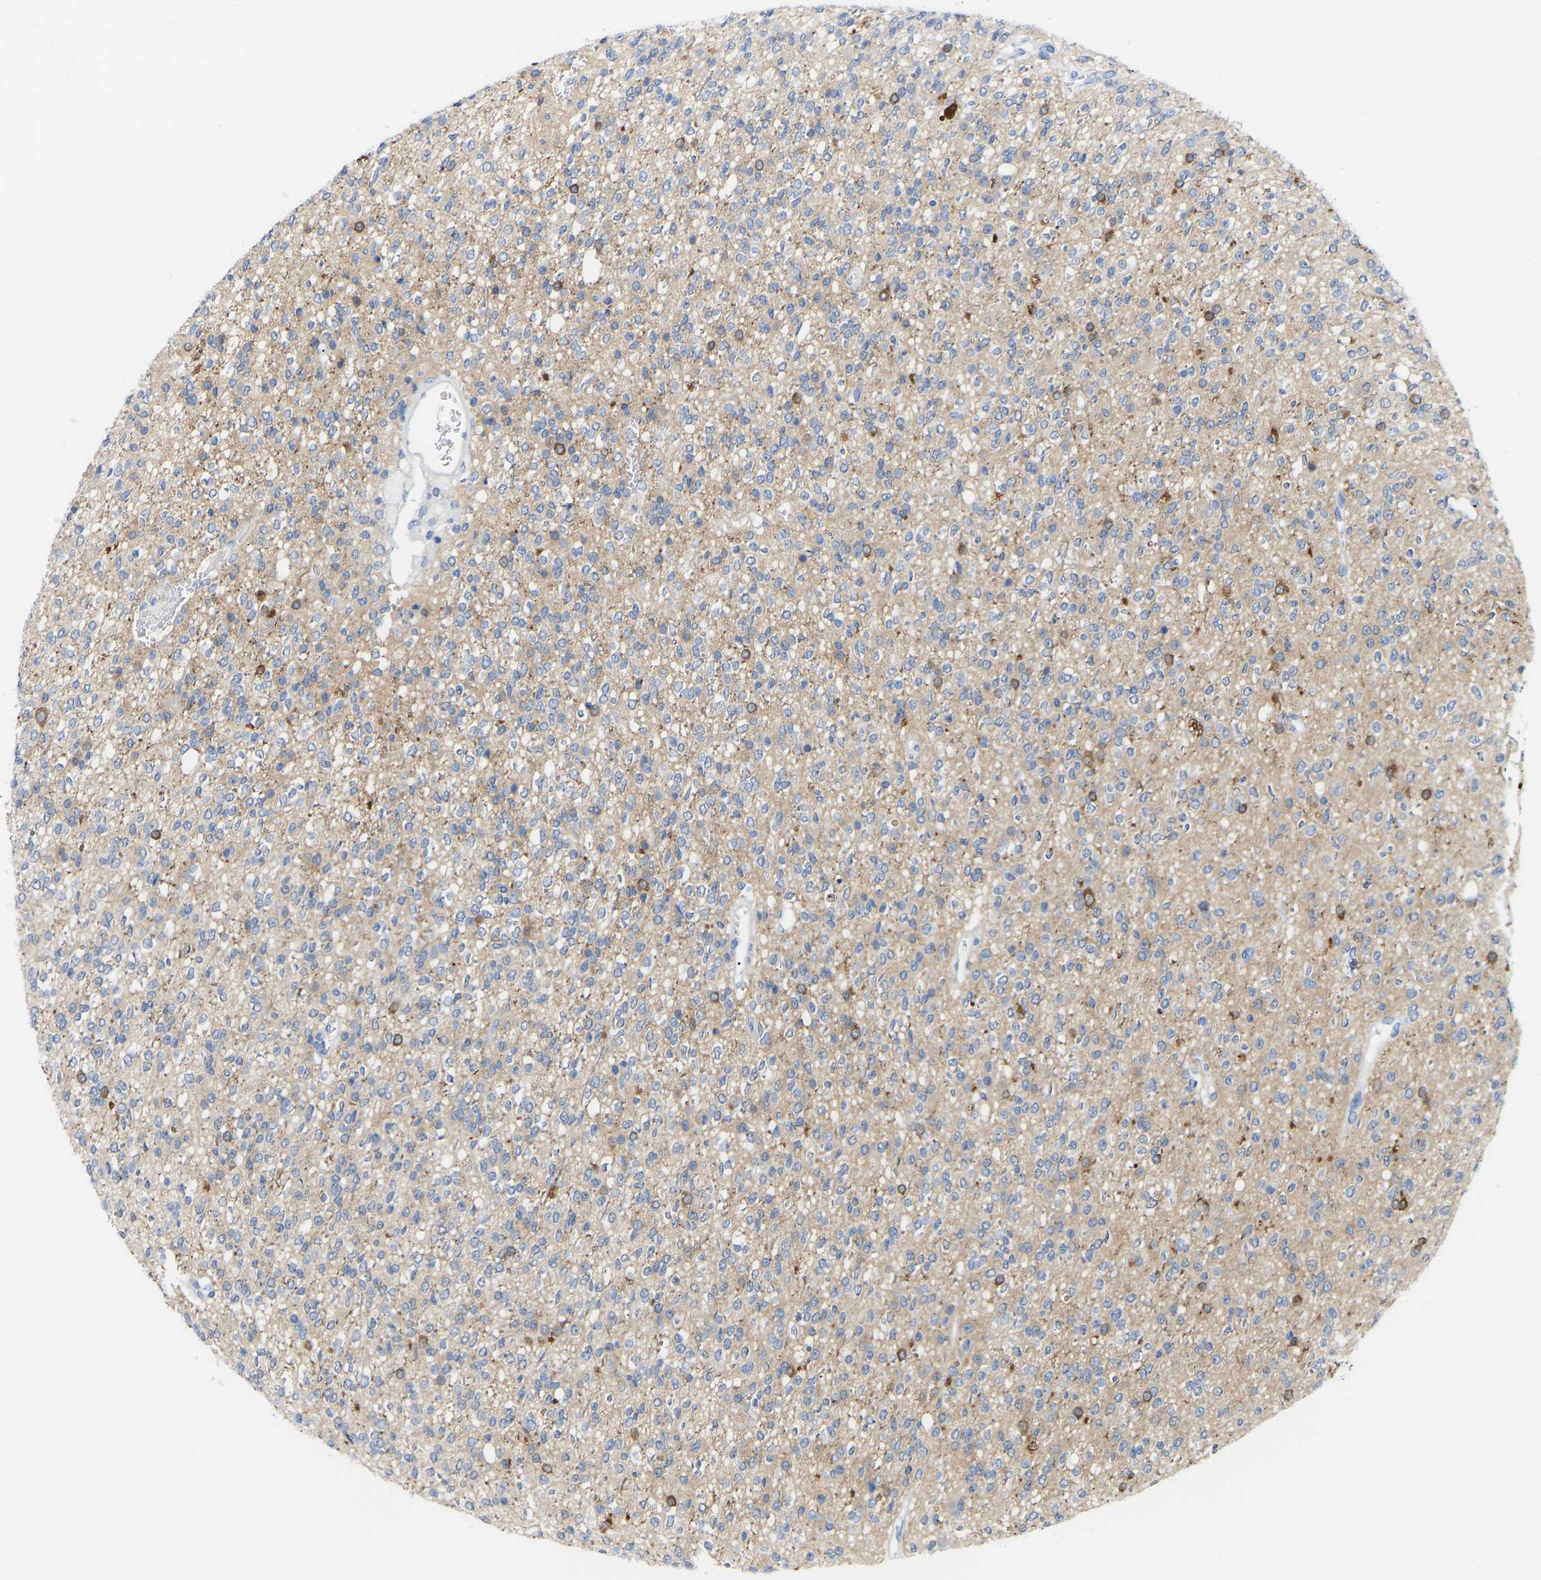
{"staining": {"intensity": "negative", "quantity": "none", "location": "none"}, "tissue": "glioma", "cell_type": "Tumor cells", "image_type": "cancer", "snomed": [{"axis": "morphology", "description": "Glioma, malignant, High grade"}, {"axis": "topography", "description": "Brain"}], "caption": "A micrograph of glioma stained for a protein exhibits no brown staining in tumor cells.", "gene": "ABTB2", "patient": {"sex": "male", "age": 34}}